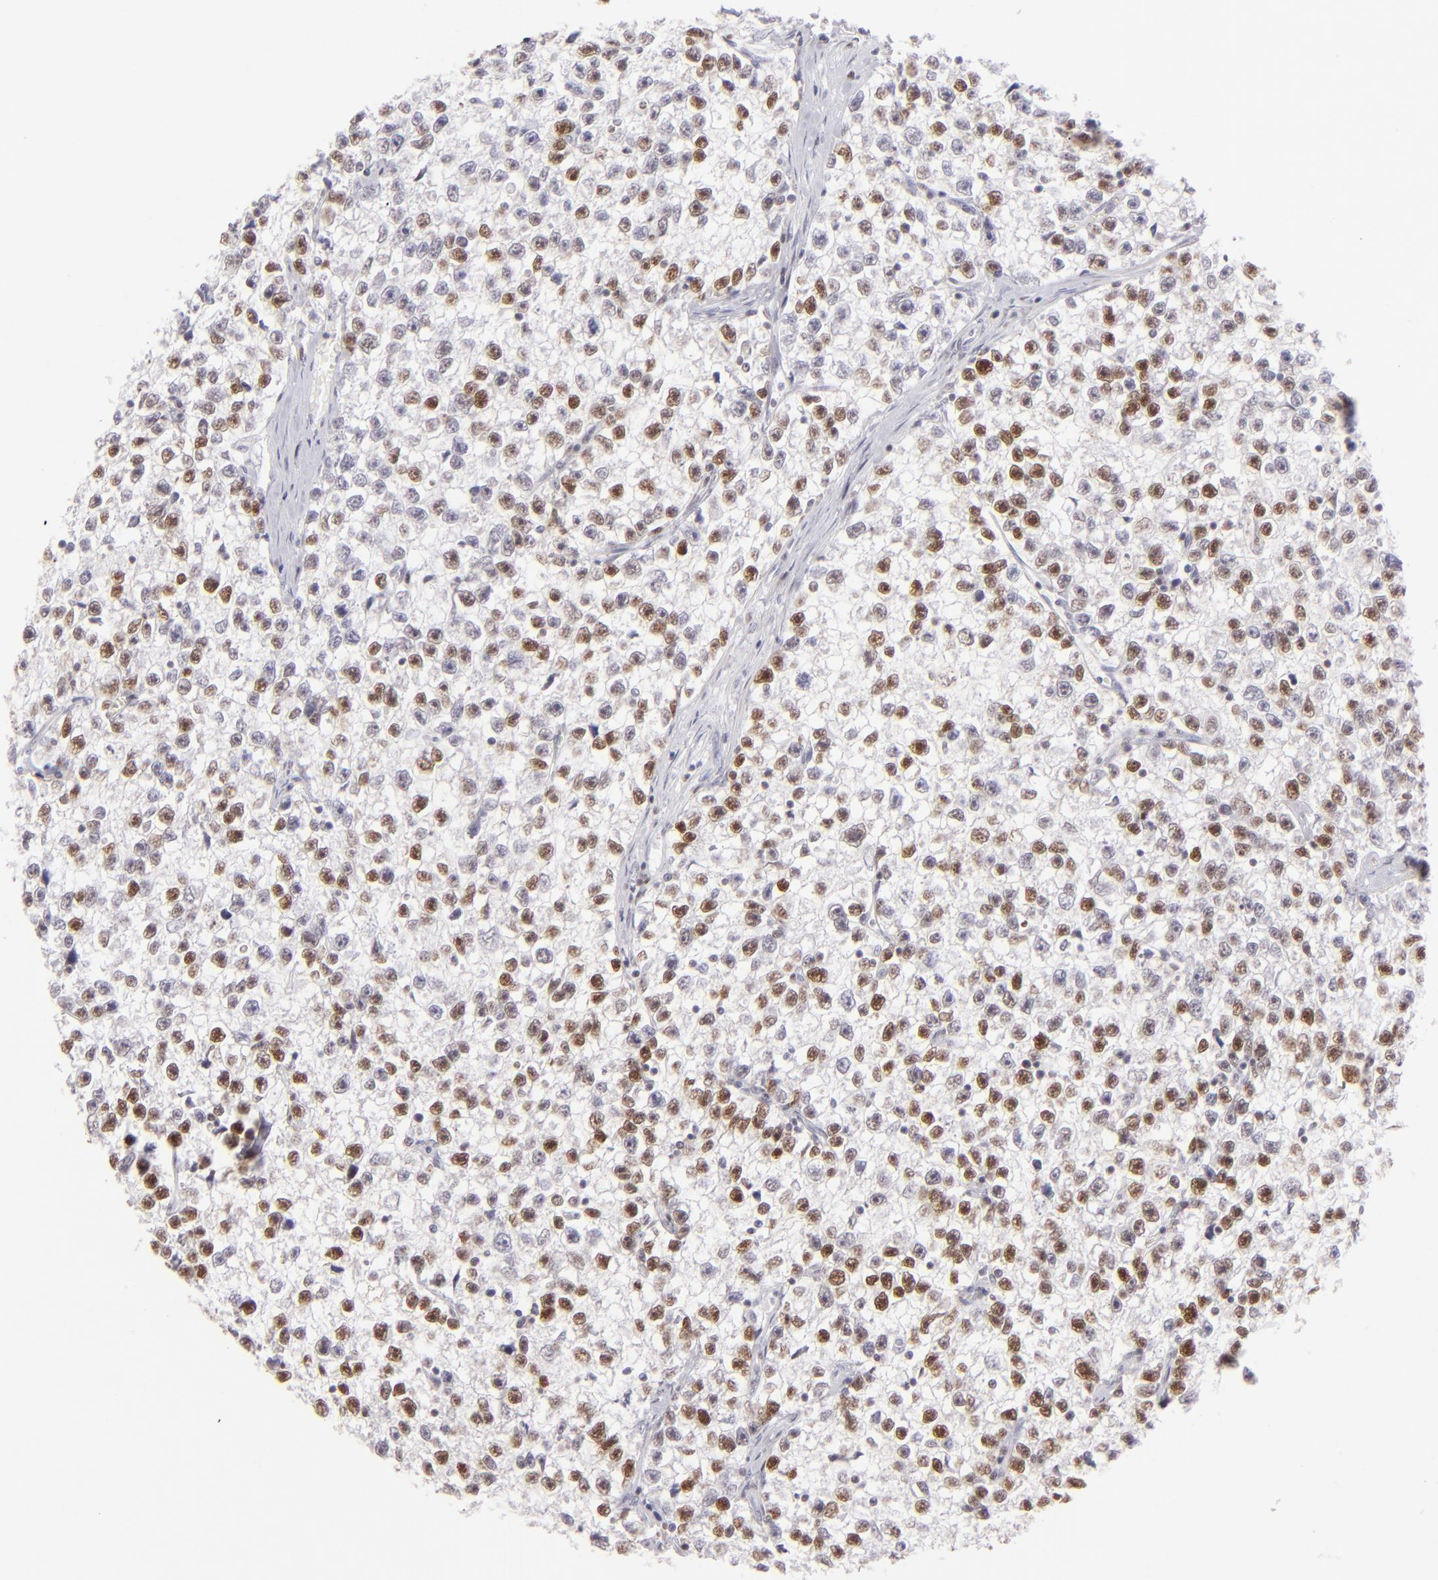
{"staining": {"intensity": "moderate", "quantity": "25%-75%", "location": "nuclear"}, "tissue": "testis cancer", "cell_type": "Tumor cells", "image_type": "cancer", "snomed": [{"axis": "morphology", "description": "Seminoma, NOS"}, {"axis": "morphology", "description": "Carcinoma, Embryonal, NOS"}, {"axis": "topography", "description": "Testis"}], "caption": "Immunohistochemical staining of testis cancer (seminoma) reveals moderate nuclear protein expression in approximately 25%-75% of tumor cells.", "gene": "POU2F1", "patient": {"sex": "male", "age": 30}}